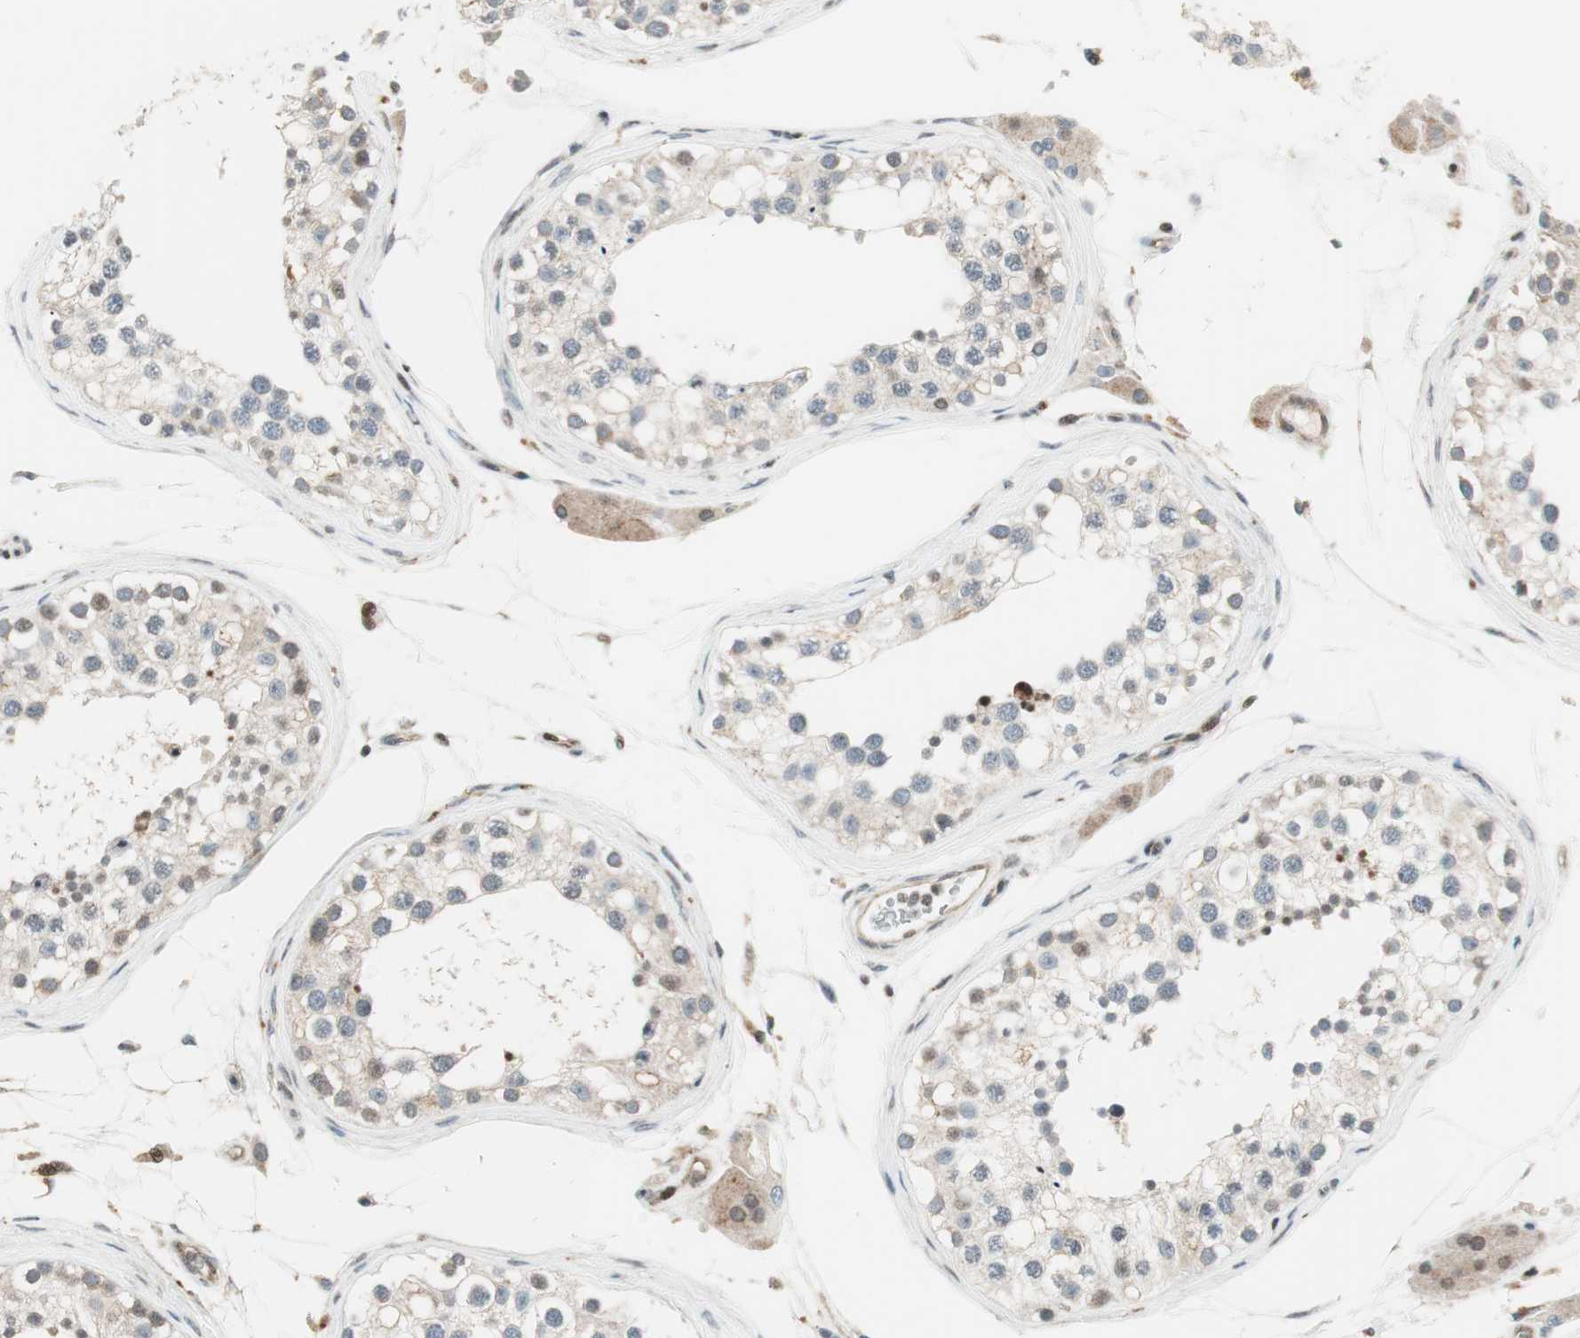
{"staining": {"intensity": "moderate", "quantity": "25%-75%", "location": "cytoplasmic/membranous,nuclear"}, "tissue": "testis", "cell_type": "Cells in seminiferous ducts", "image_type": "normal", "snomed": [{"axis": "morphology", "description": "Normal tissue, NOS"}, {"axis": "topography", "description": "Testis"}], "caption": "Cells in seminiferous ducts reveal moderate cytoplasmic/membranous,nuclear positivity in approximately 25%-75% of cells in benign testis. (Stains: DAB in brown, nuclei in blue, Microscopy: brightfield microscopy at high magnification).", "gene": "TPT1", "patient": {"sex": "male", "age": 68}}